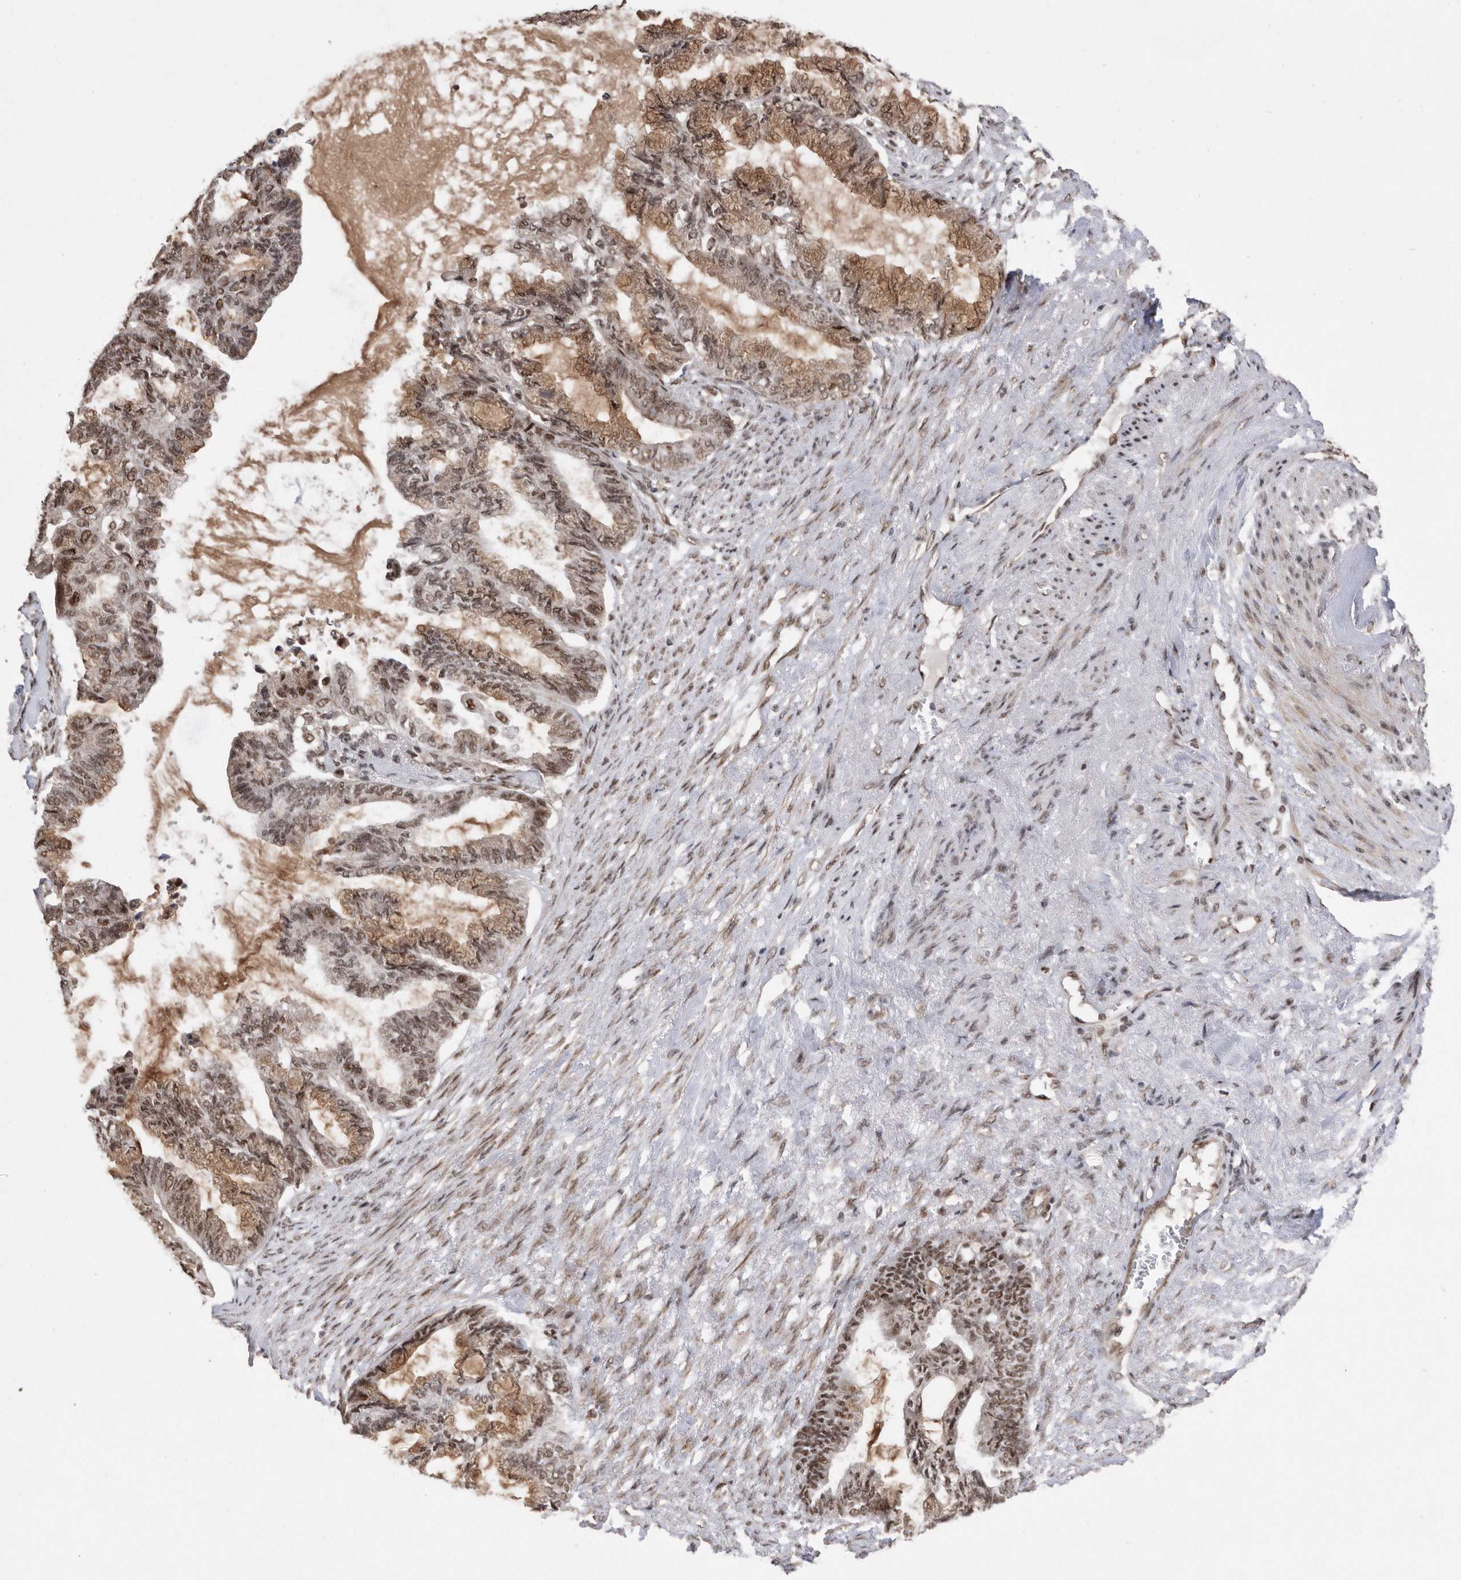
{"staining": {"intensity": "moderate", "quantity": ">75%", "location": "cytoplasmic/membranous,nuclear"}, "tissue": "endometrial cancer", "cell_type": "Tumor cells", "image_type": "cancer", "snomed": [{"axis": "morphology", "description": "Adenocarcinoma, NOS"}, {"axis": "topography", "description": "Endometrium"}], "caption": "Approximately >75% of tumor cells in endometrial adenocarcinoma demonstrate moderate cytoplasmic/membranous and nuclear protein staining as visualized by brown immunohistochemical staining.", "gene": "TDRD3", "patient": {"sex": "female", "age": 86}}